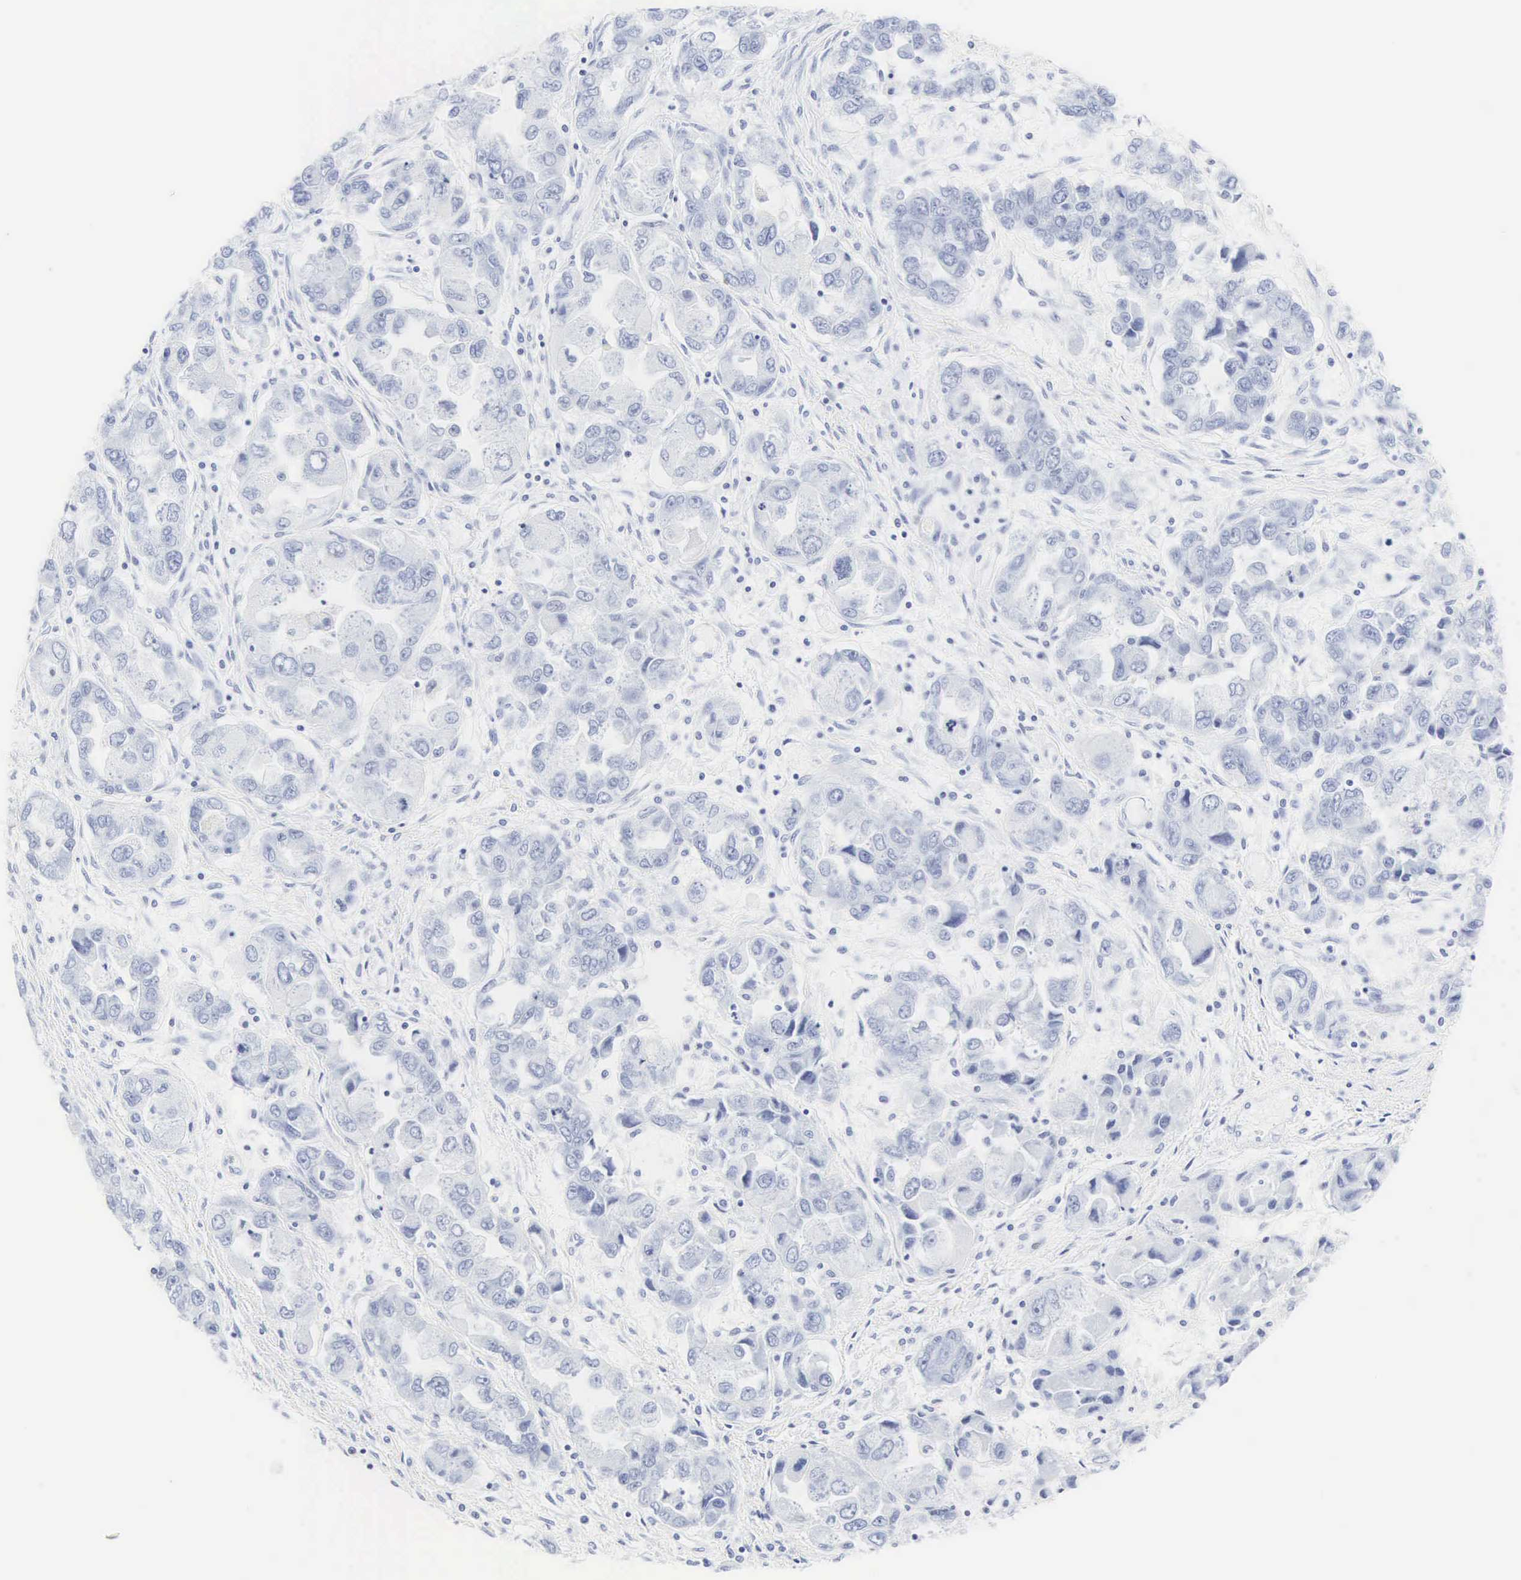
{"staining": {"intensity": "negative", "quantity": "none", "location": "none"}, "tissue": "ovarian cancer", "cell_type": "Tumor cells", "image_type": "cancer", "snomed": [{"axis": "morphology", "description": "Cystadenocarcinoma, serous, NOS"}, {"axis": "topography", "description": "Ovary"}], "caption": "Tumor cells show no significant expression in ovarian cancer.", "gene": "CGB3", "patient": {"sex": "female", "age": 84}}